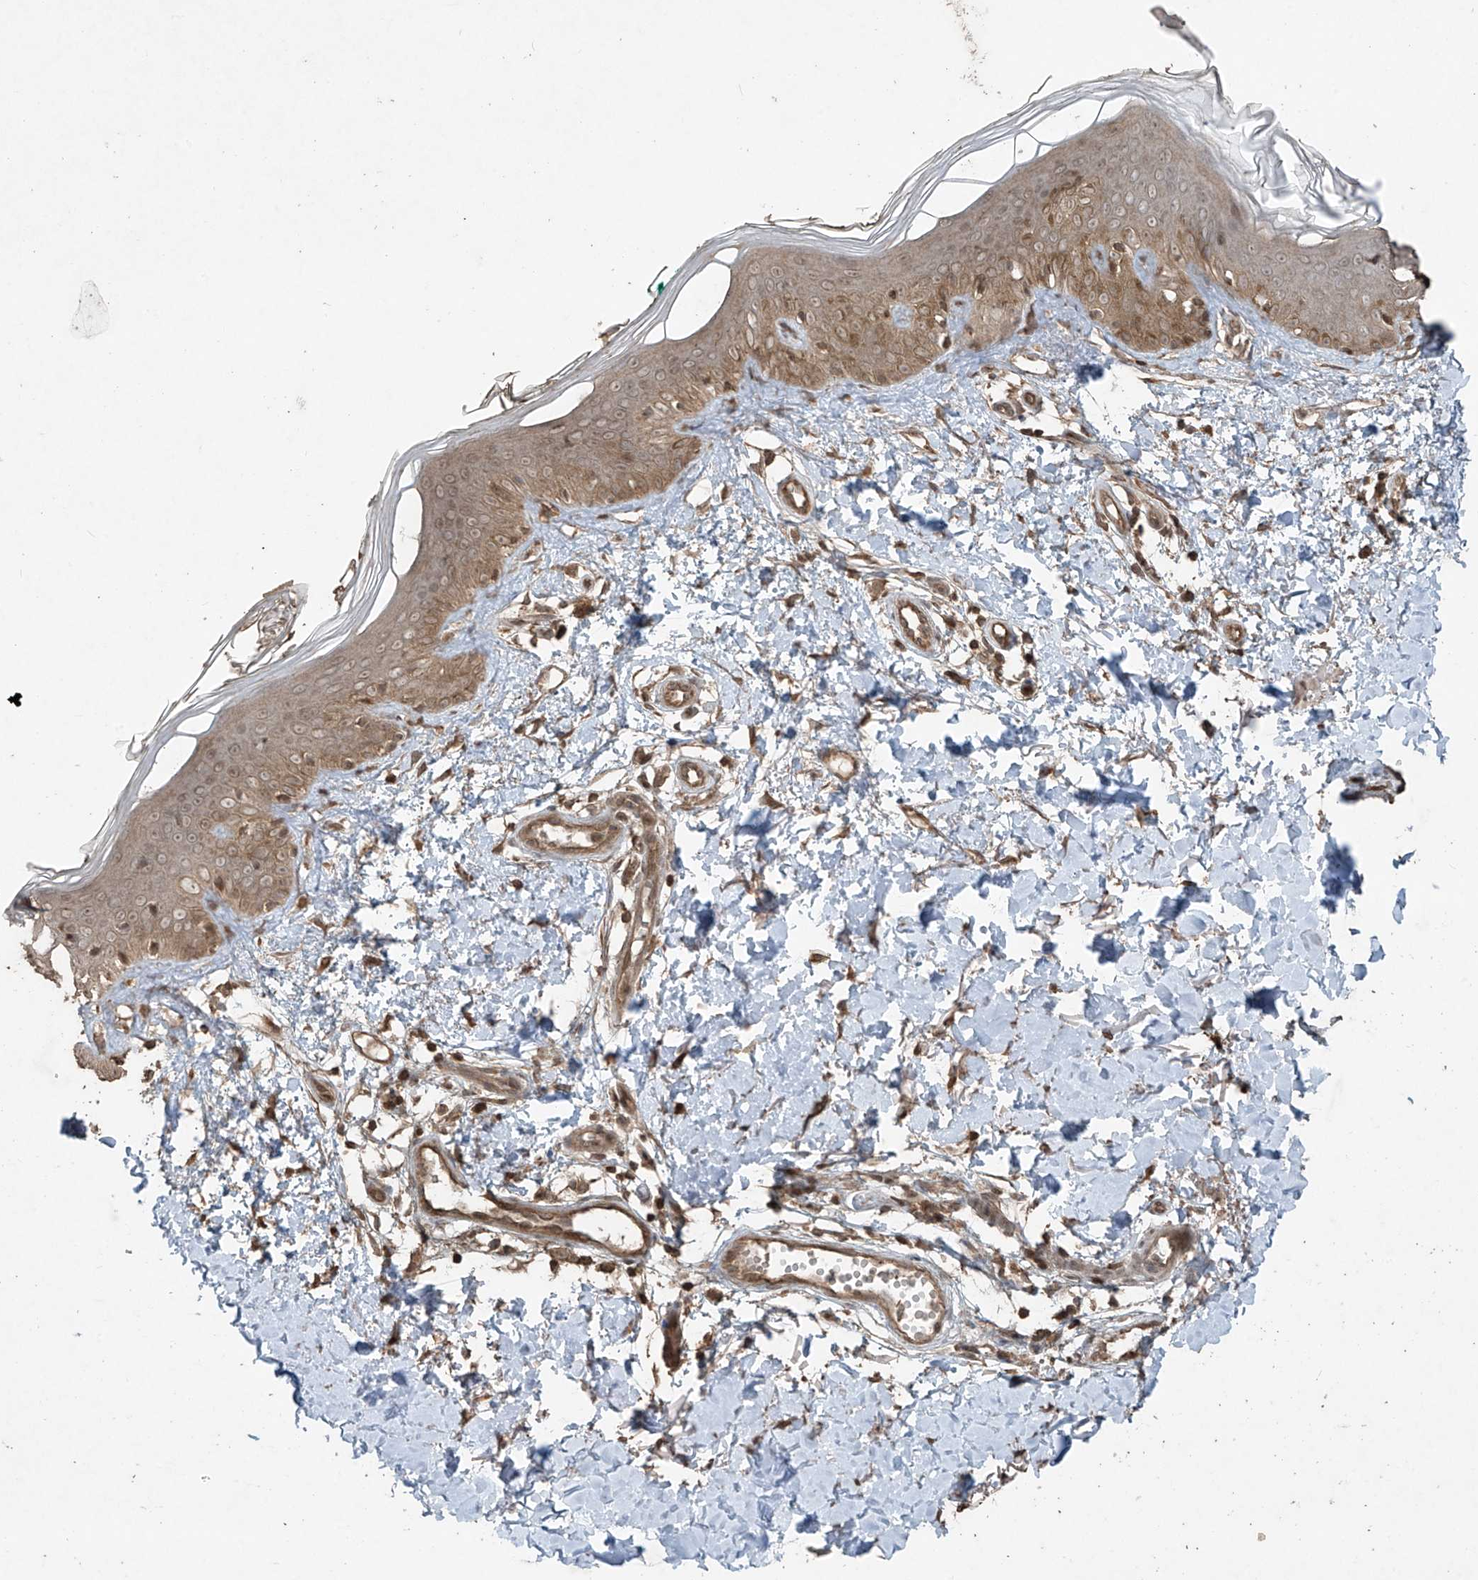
{"staining": {"intensity": "strong", "quantity": ">75%", "location": "cytoplasmic/membranous"}, "tissue": "skin", "cell_type": "Fibroblasts", "image_type": "normal", "snomed": [{"axis": "morphology", "description": "Normal tissue, NOS"}, {"axis": "topography", "description": "Skin"}], "caption": "Immunohistochemistry (IHC) photomicrograph of normal skin stained for a protein (brown), which exhibits high levels of strong cytoplasmic/membranous positivity in about >75% of fibroblasts.", "gene": "PGPEP1", "patient": {"sex": "male", "age": 37}}